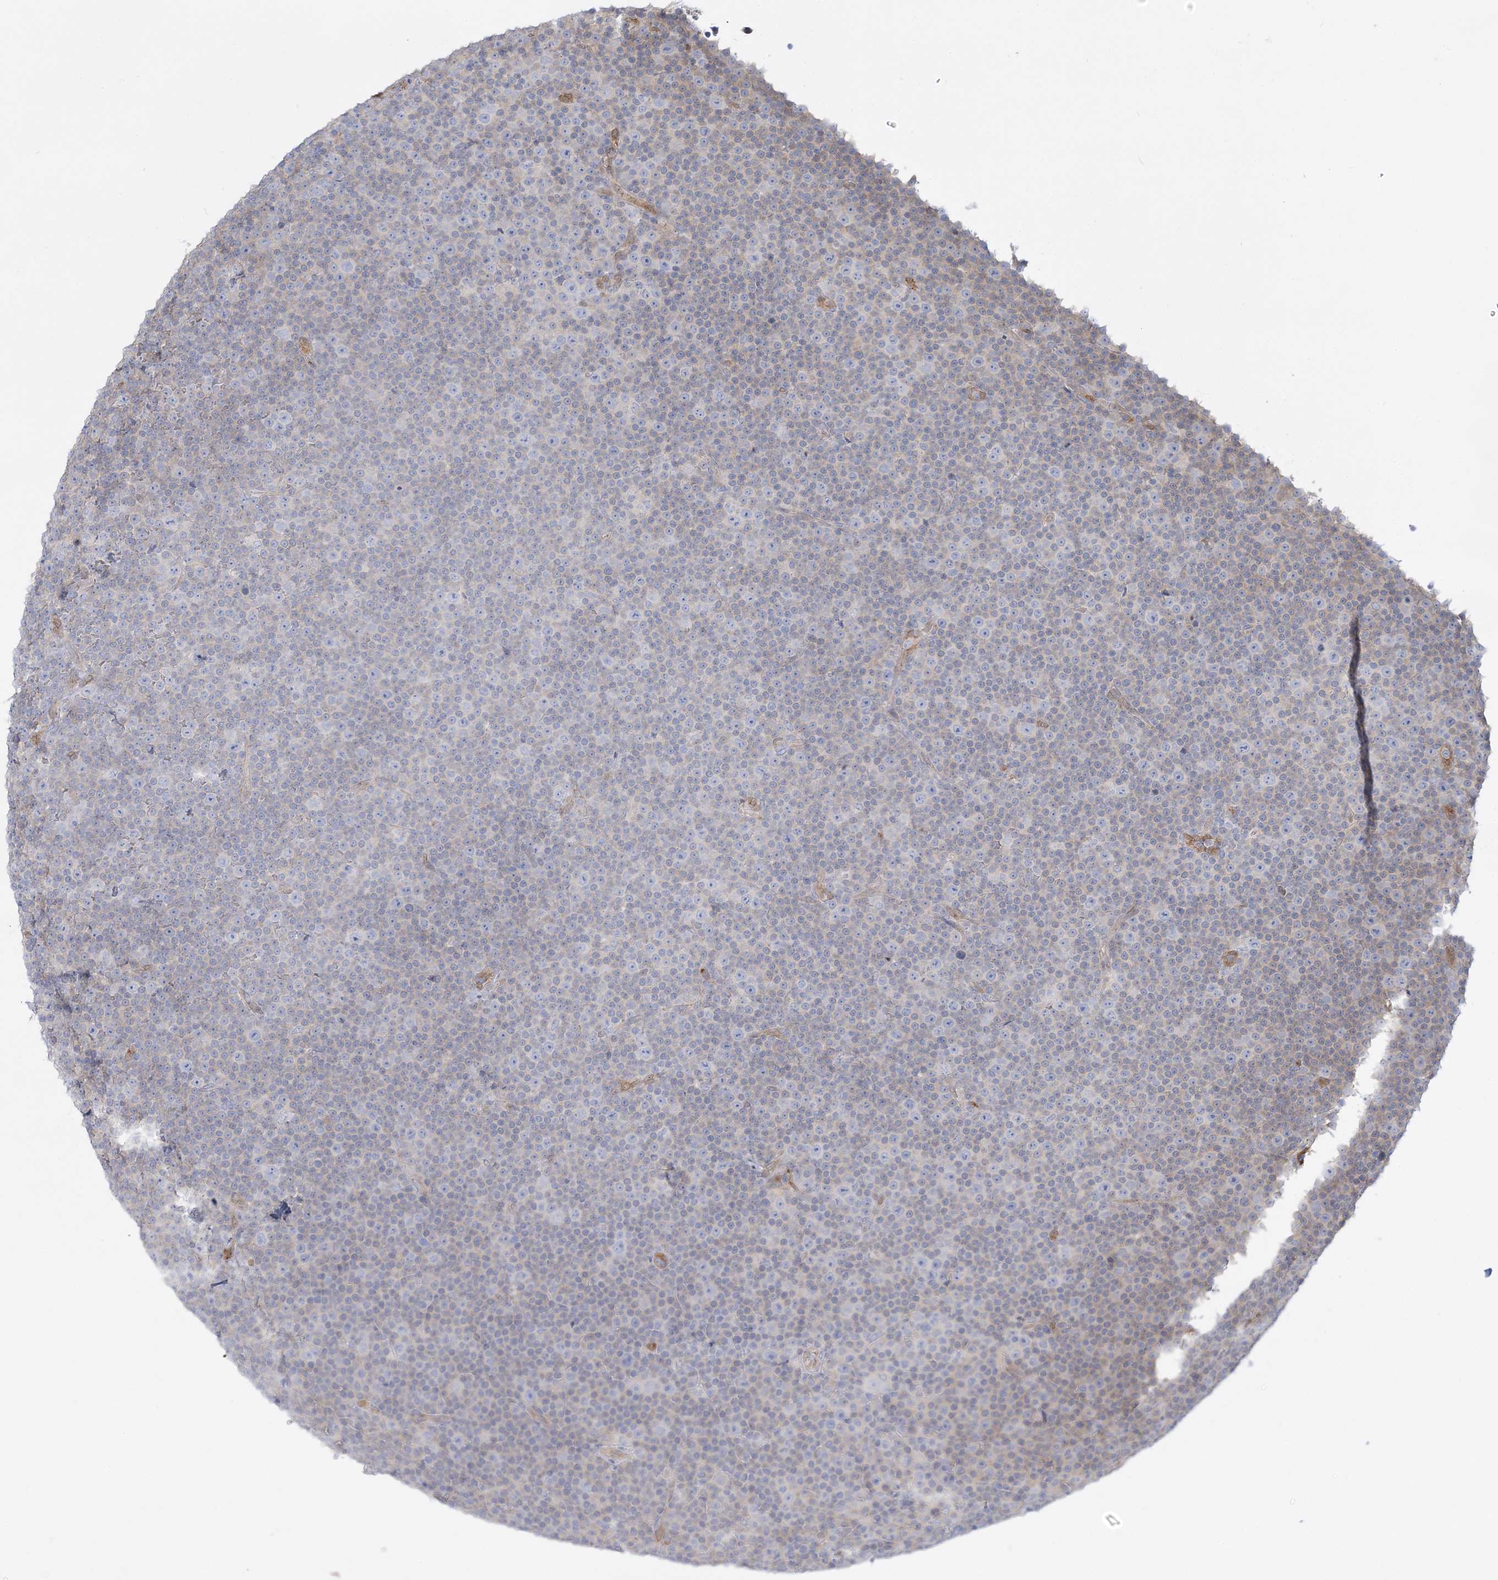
{"staining": {"intensity": "negative", "quantity": "none", "location": "none"}, "tissue": "lymphoma", "cell_type": "Tumor cells", "image_type": "cancer", "snomed": [{"axis": "morphology", "description": "Malignant lymphoma, non-Hodgkin's type, Low grade"}, {"axis": "topography", "description": "Lymph node"}], "caption": "IHC histopathology image of neoplastic tissue: lymphoma stained with DAB shows no significant protein positivity in tumor cells.", "gene": "INPP1", "patient": {"sex": "female", "age": 67}}